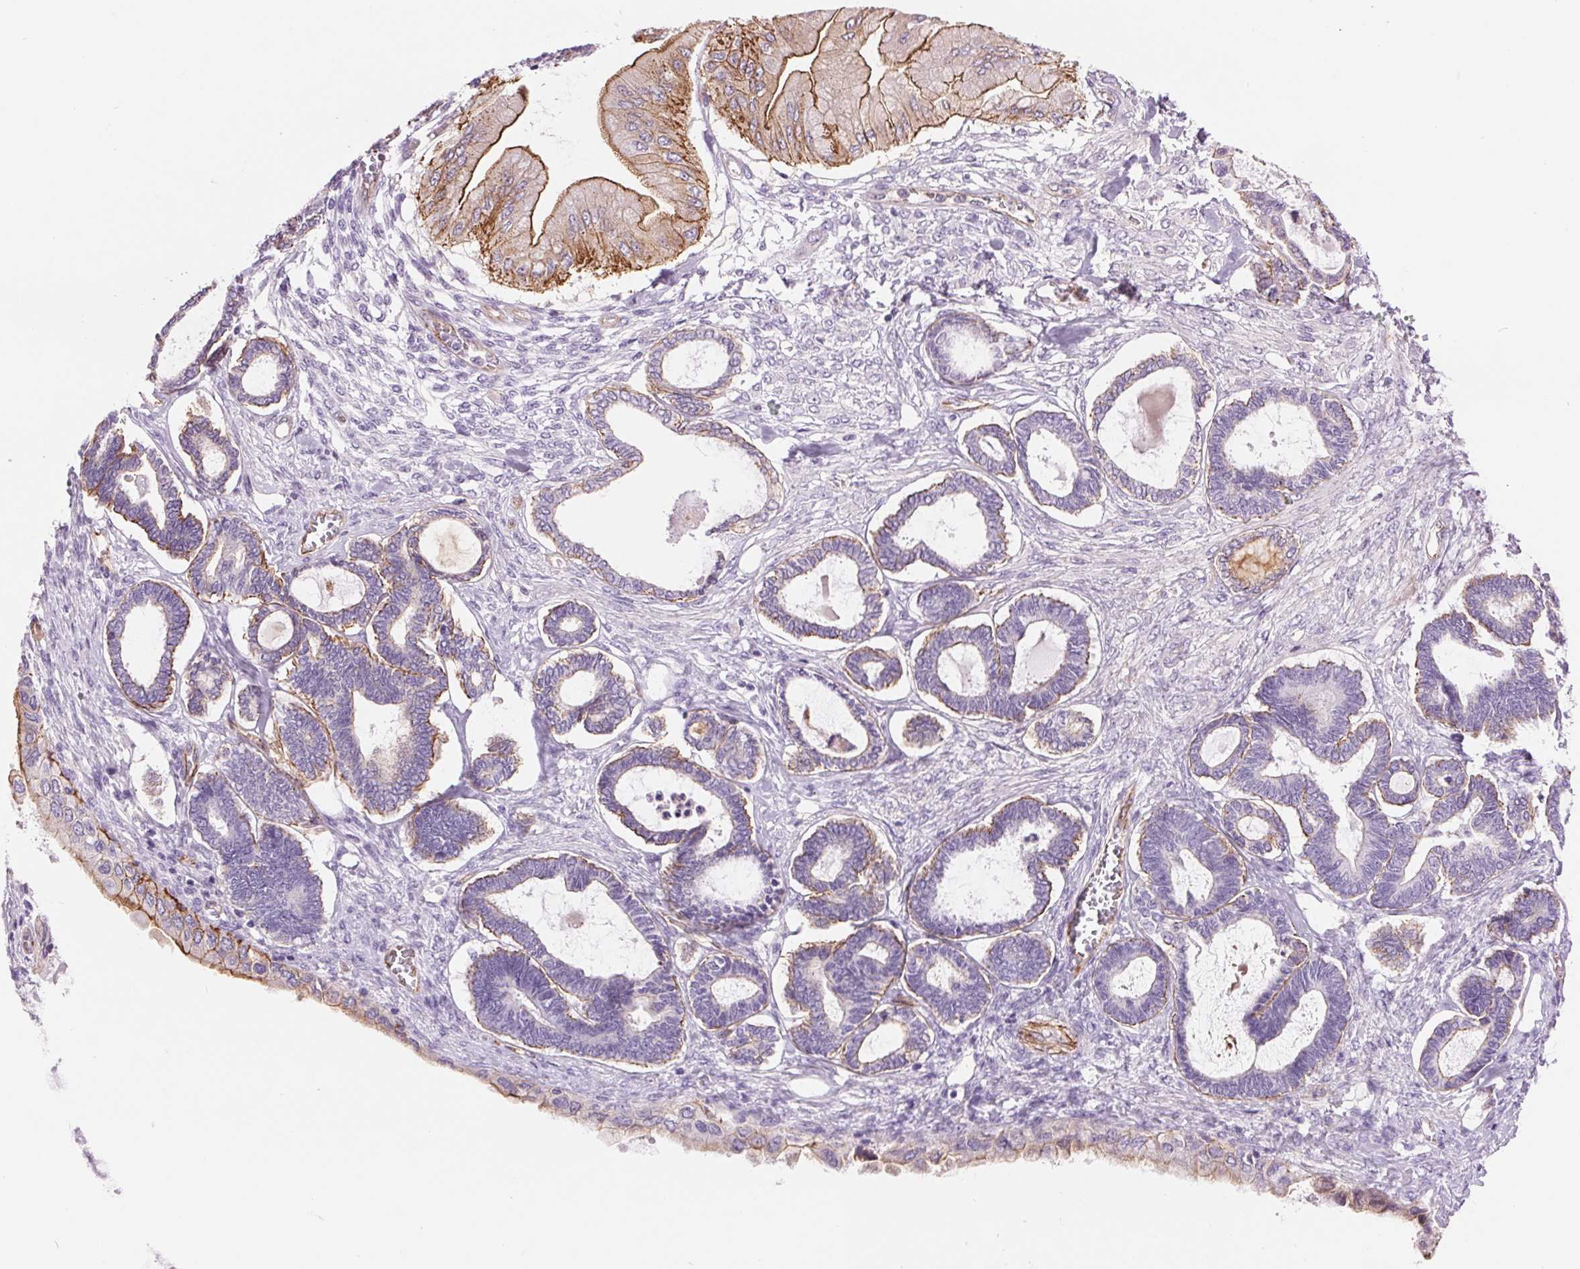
{"staining": {"intensity": "moderate", "quantity": "<25%", "location": "cytoplasmic/membranous"}, "tissue": "ovarian cancer", "cell_type": "Tumor cells", "image_type": "cancer", "snomed": [{"axis": "morphology", "description": "Carcinoma, endometroid"}, {"axis": "topography", "description": "Ovary"}], "caption": "Immunohistochemistry histopathology image of human endometroid carcinoma (ovarian) stained for a protein (brown), which exhibits low levels of moderate cytoplasmic/membranous staining in approximately <25% of tumor cells.", "gene": "DIXDC1", "patient": {"sex": "female", "age": 70}}